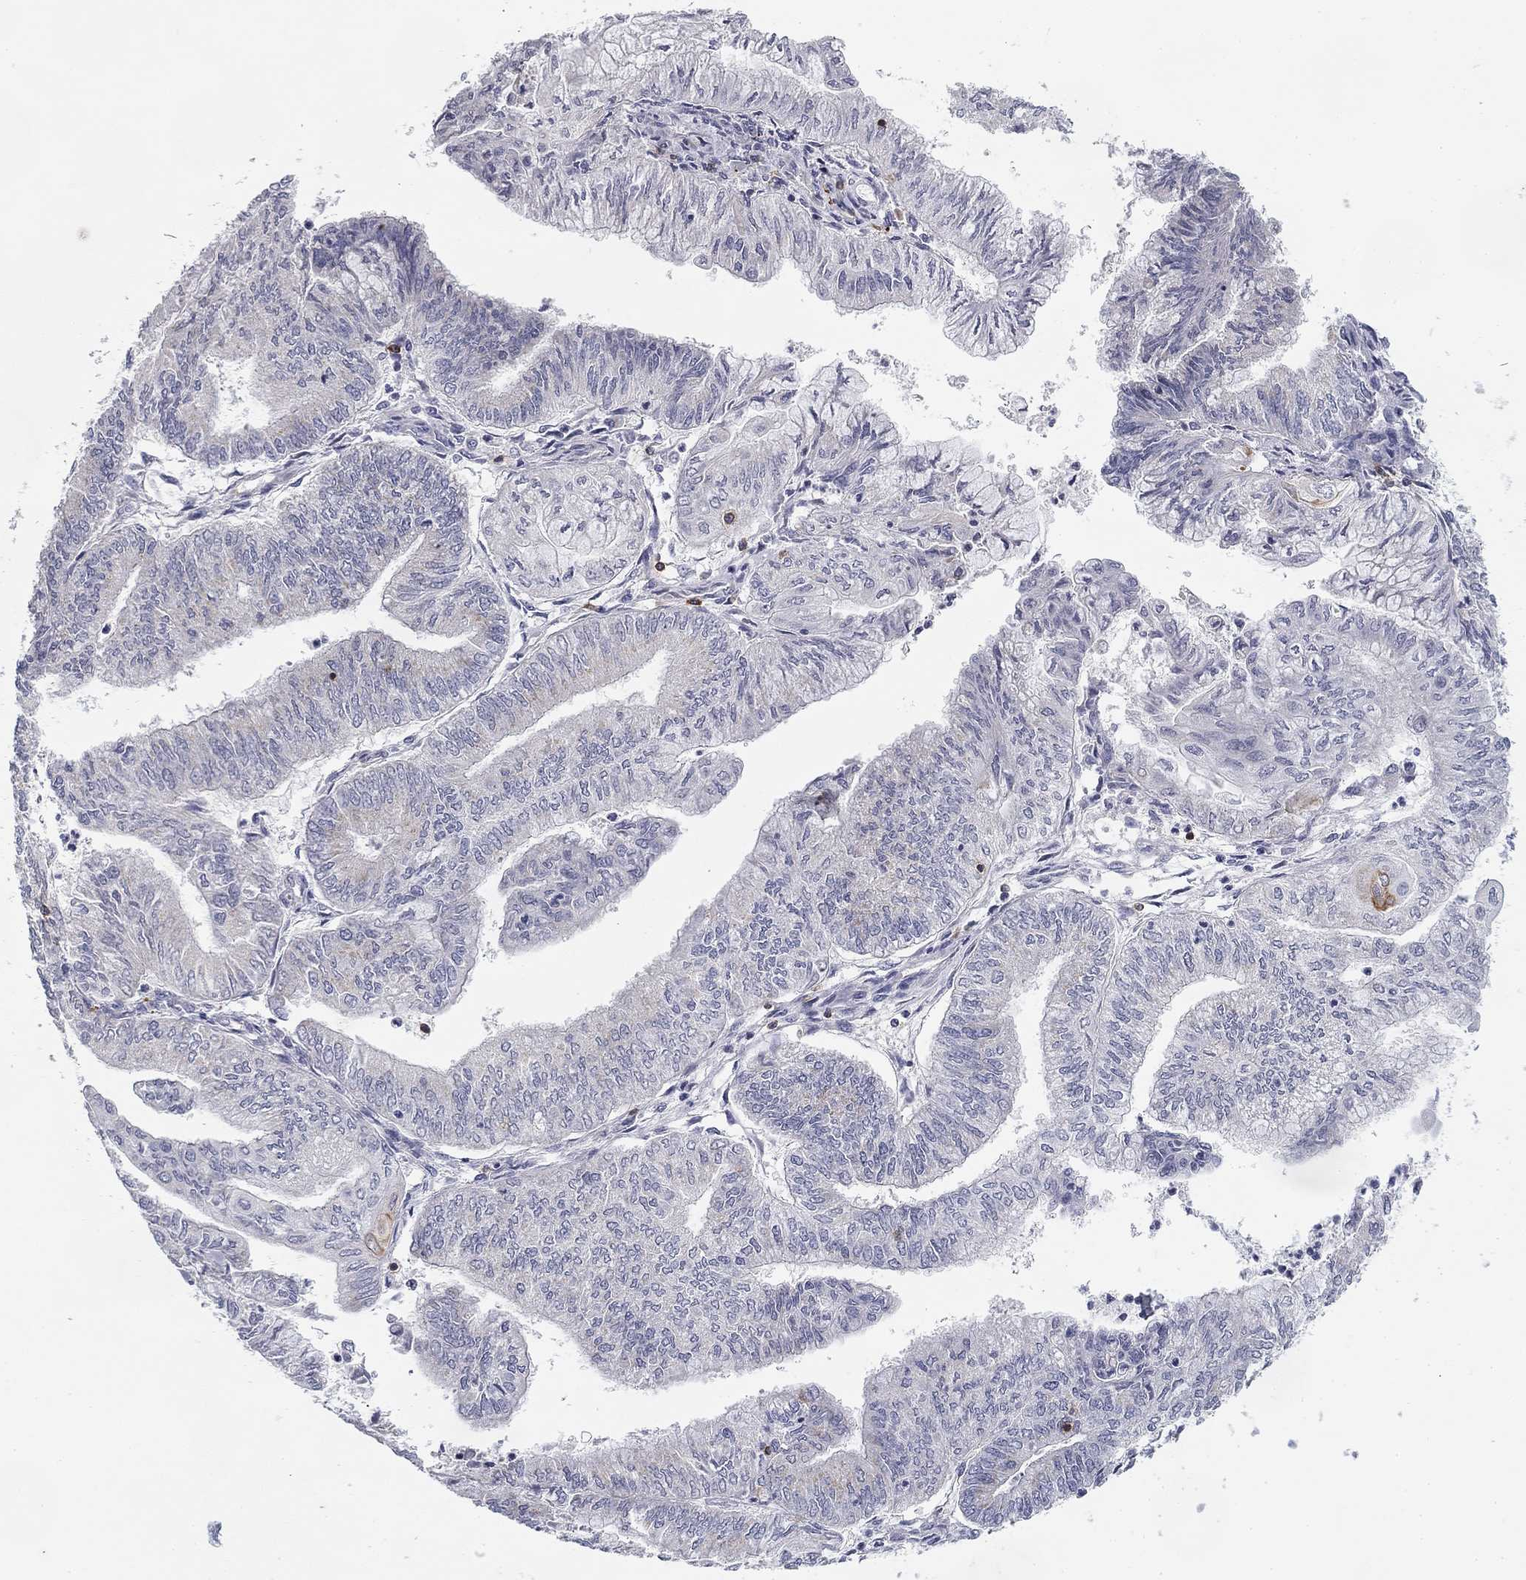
{"staining": {"intensity": "negative", "quantity": "none", "location": "none"}, "tissue": "endometrial cancer", "cell_type": "Tumor cells", "image_type": "cancer", "snomed": [{"axis": "morphology", "description": "Adenocarcinoma, NOS"}, {"axis": "topography", "description": "Endometrium"}], "caption": "There is no significant staining in tumor cells of endometrial adenocarcinoma. (DAB immunohistochemistry (IHC) visualized using brightfield microscopy, high magnification).", "gene": "TRAT1", "patient": {"sex": "female", "age": 59}}